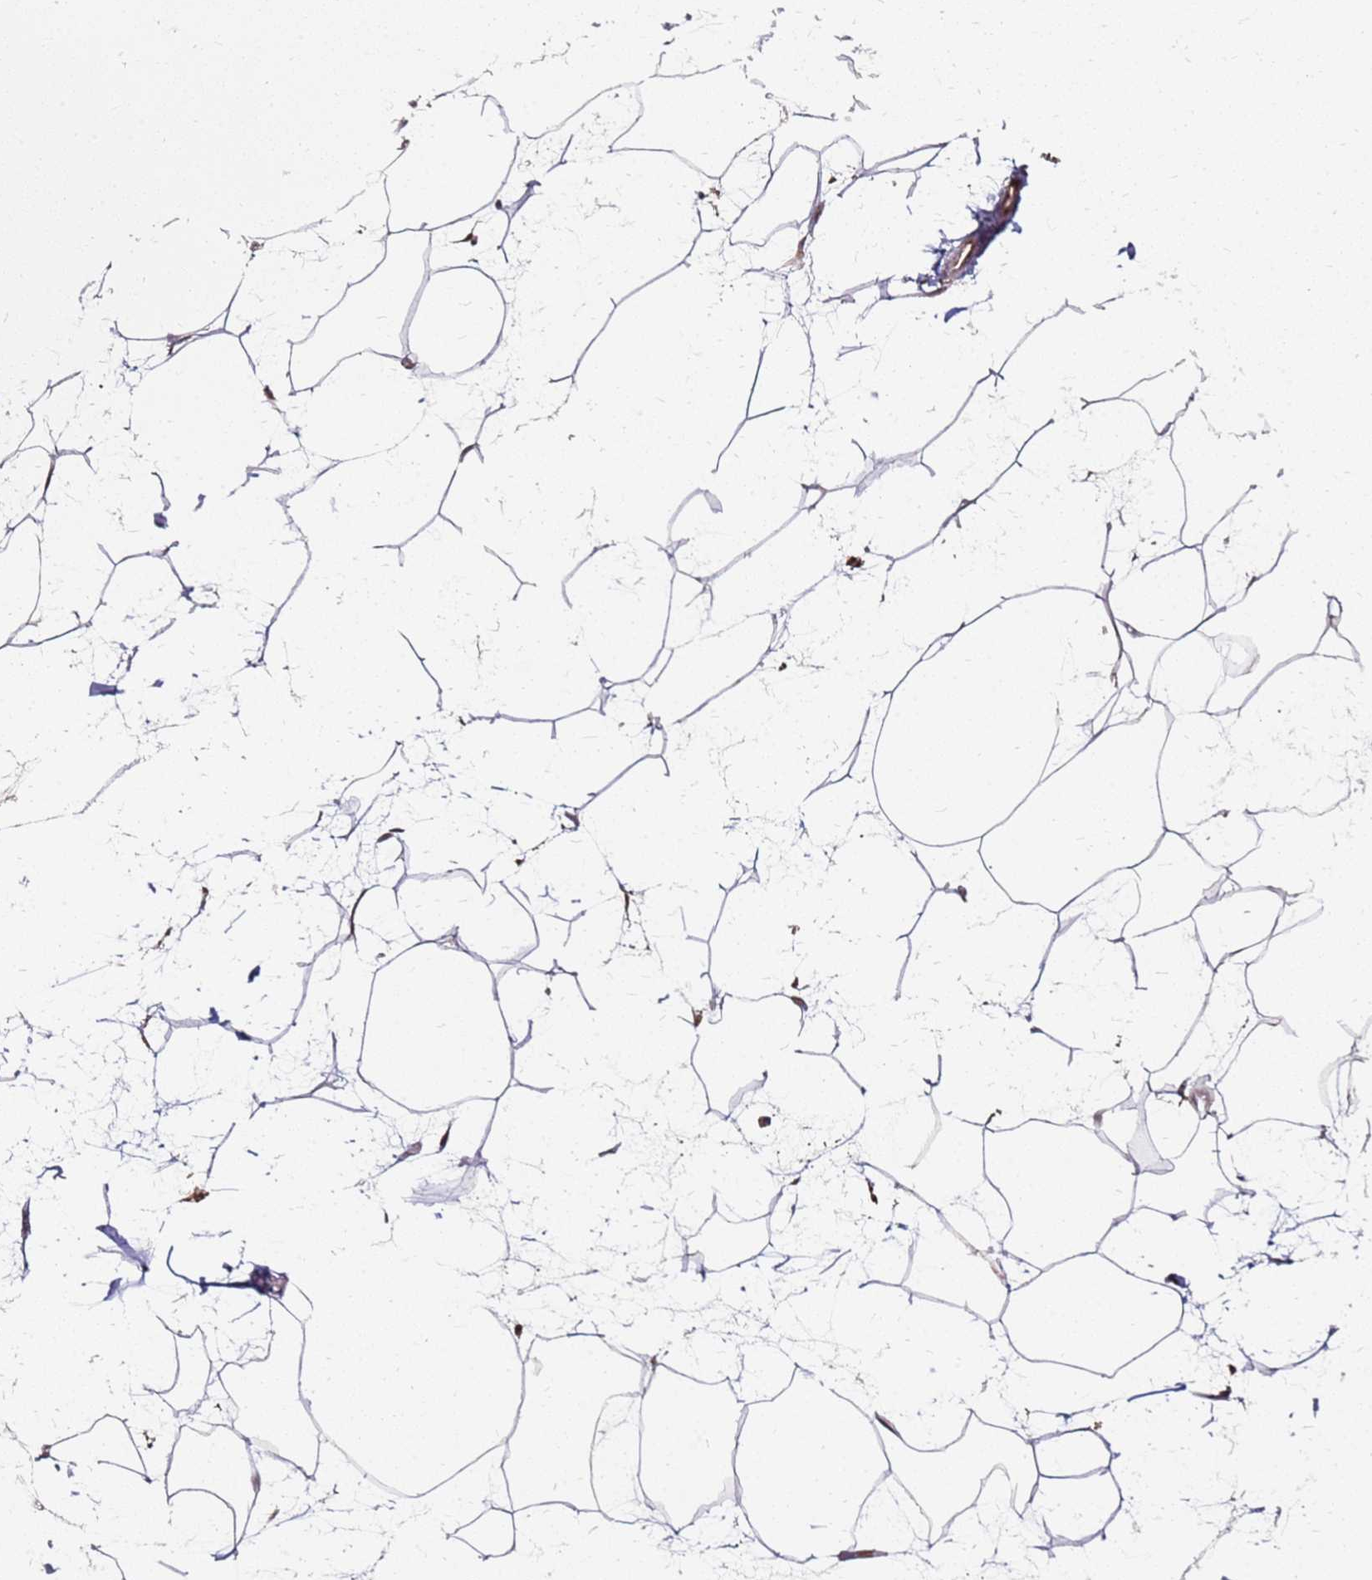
{"staining": {"intensity": "negative", "quantity": "none", "location": "none"}, "tissue": "adipose tissue", "cell_type": "Adipocytes", "image_type": "normal", "snomed": [{"axis": "morphology", "description": "Normal tissue, NOS"}, {"axis": "topography", "description": "Adipose tissue"}], "caption": "High power microscopy histopathology image of an immunohistochemistry image of normal adipose tissue, revealing no significant positivity in adipocytes. (Stains: DAB (3,3'-diaminobenzidine) IHC with hematoxylin counter stain, Microscopy: brightfield microscopy at high magnification).", "gene": "RNF11", "patient": {"sex": "female", "age": 37}}